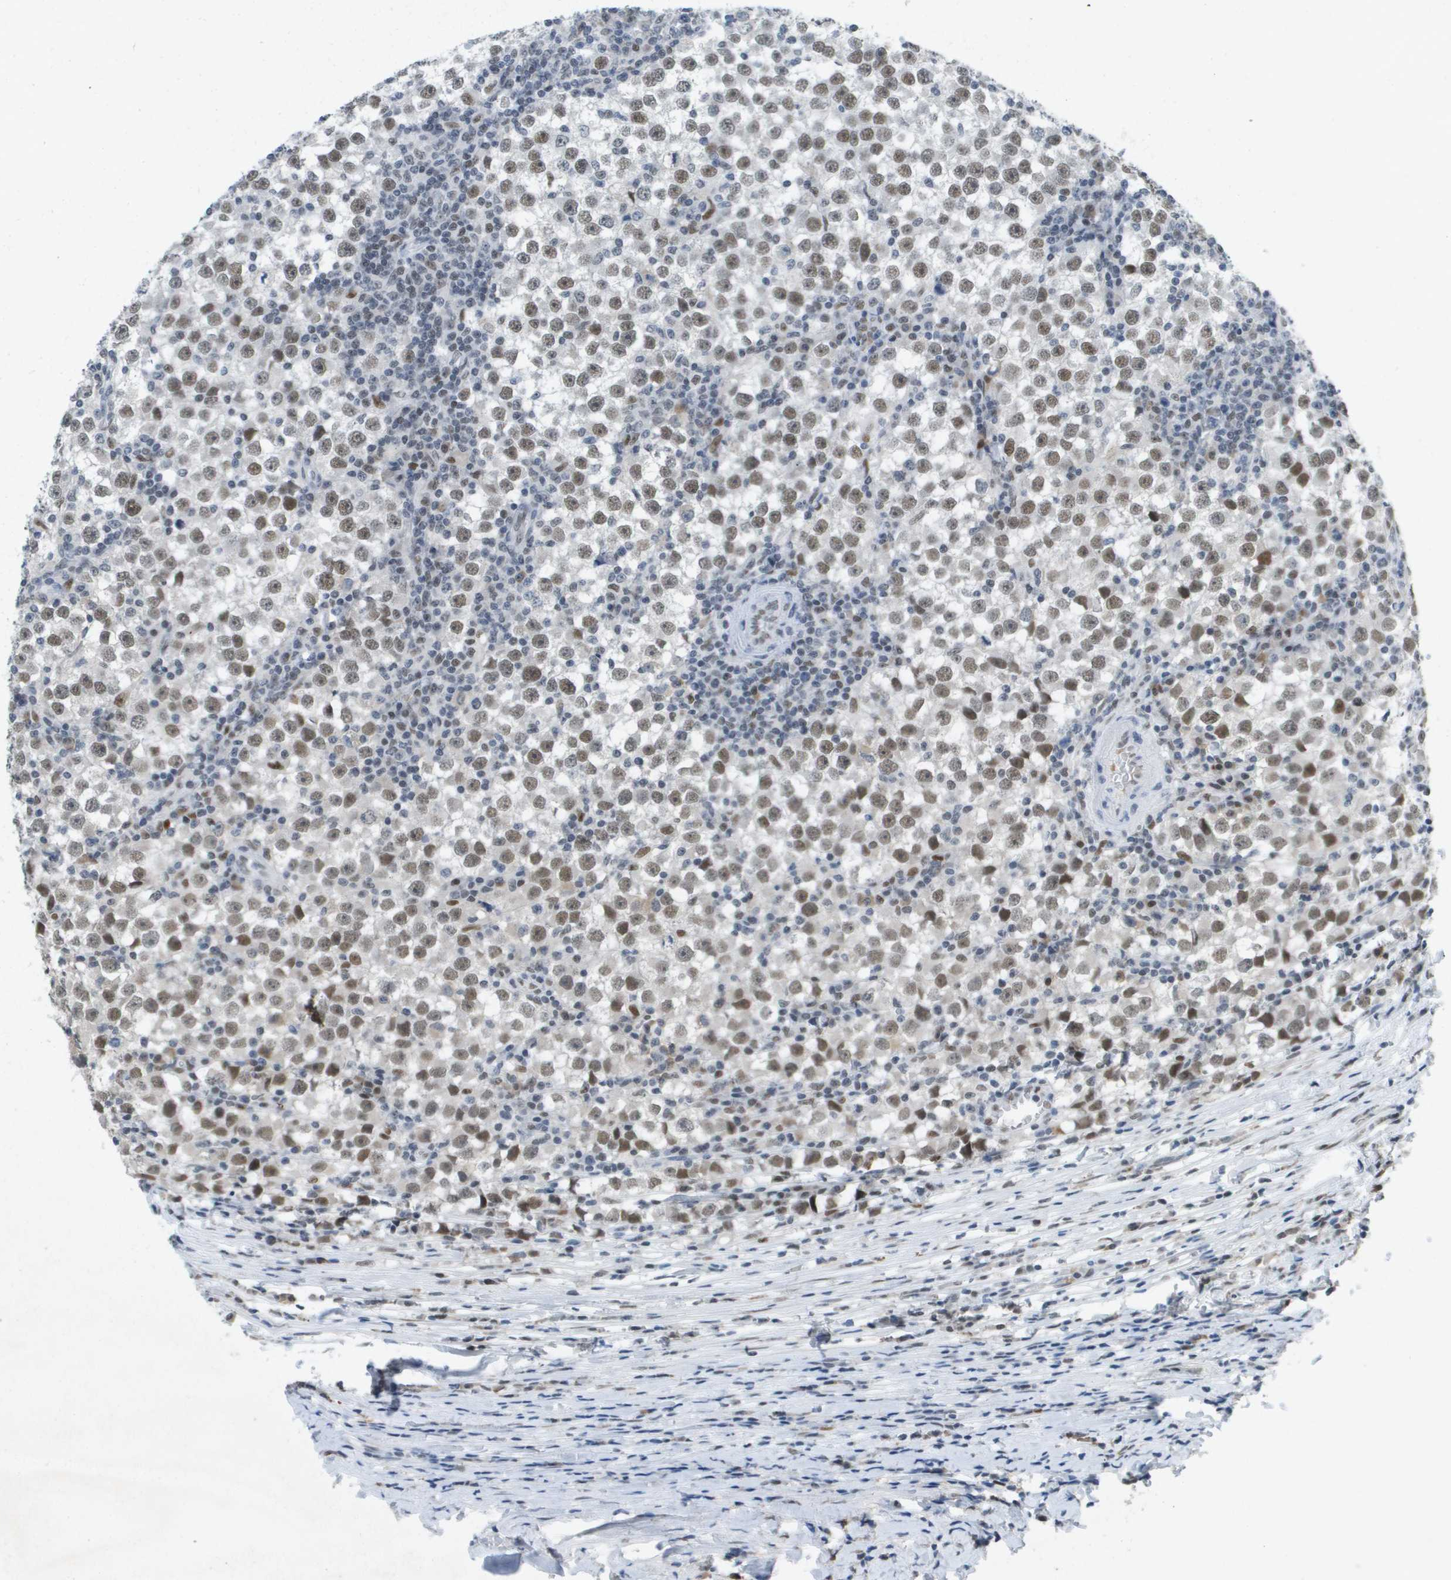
{"staining": {"intensity": "moderate", "quantity": "25%-75%", "location": "nuclear"}, "tissue": "testis cancer", "cell_type": "Tumor cells", "image_type": "cancer", "snomed": [{"axis": "morphology", "description": "Seminoma, NOS"}, {"axis": "topography", "description": "Testis"}], "caption": "Moderate nuclear staining is identified in approximately 25%-75% of tumor cells in testis cancer.", "gene": "TP53RK", "patient": {"sex": "male", "age": 65}}